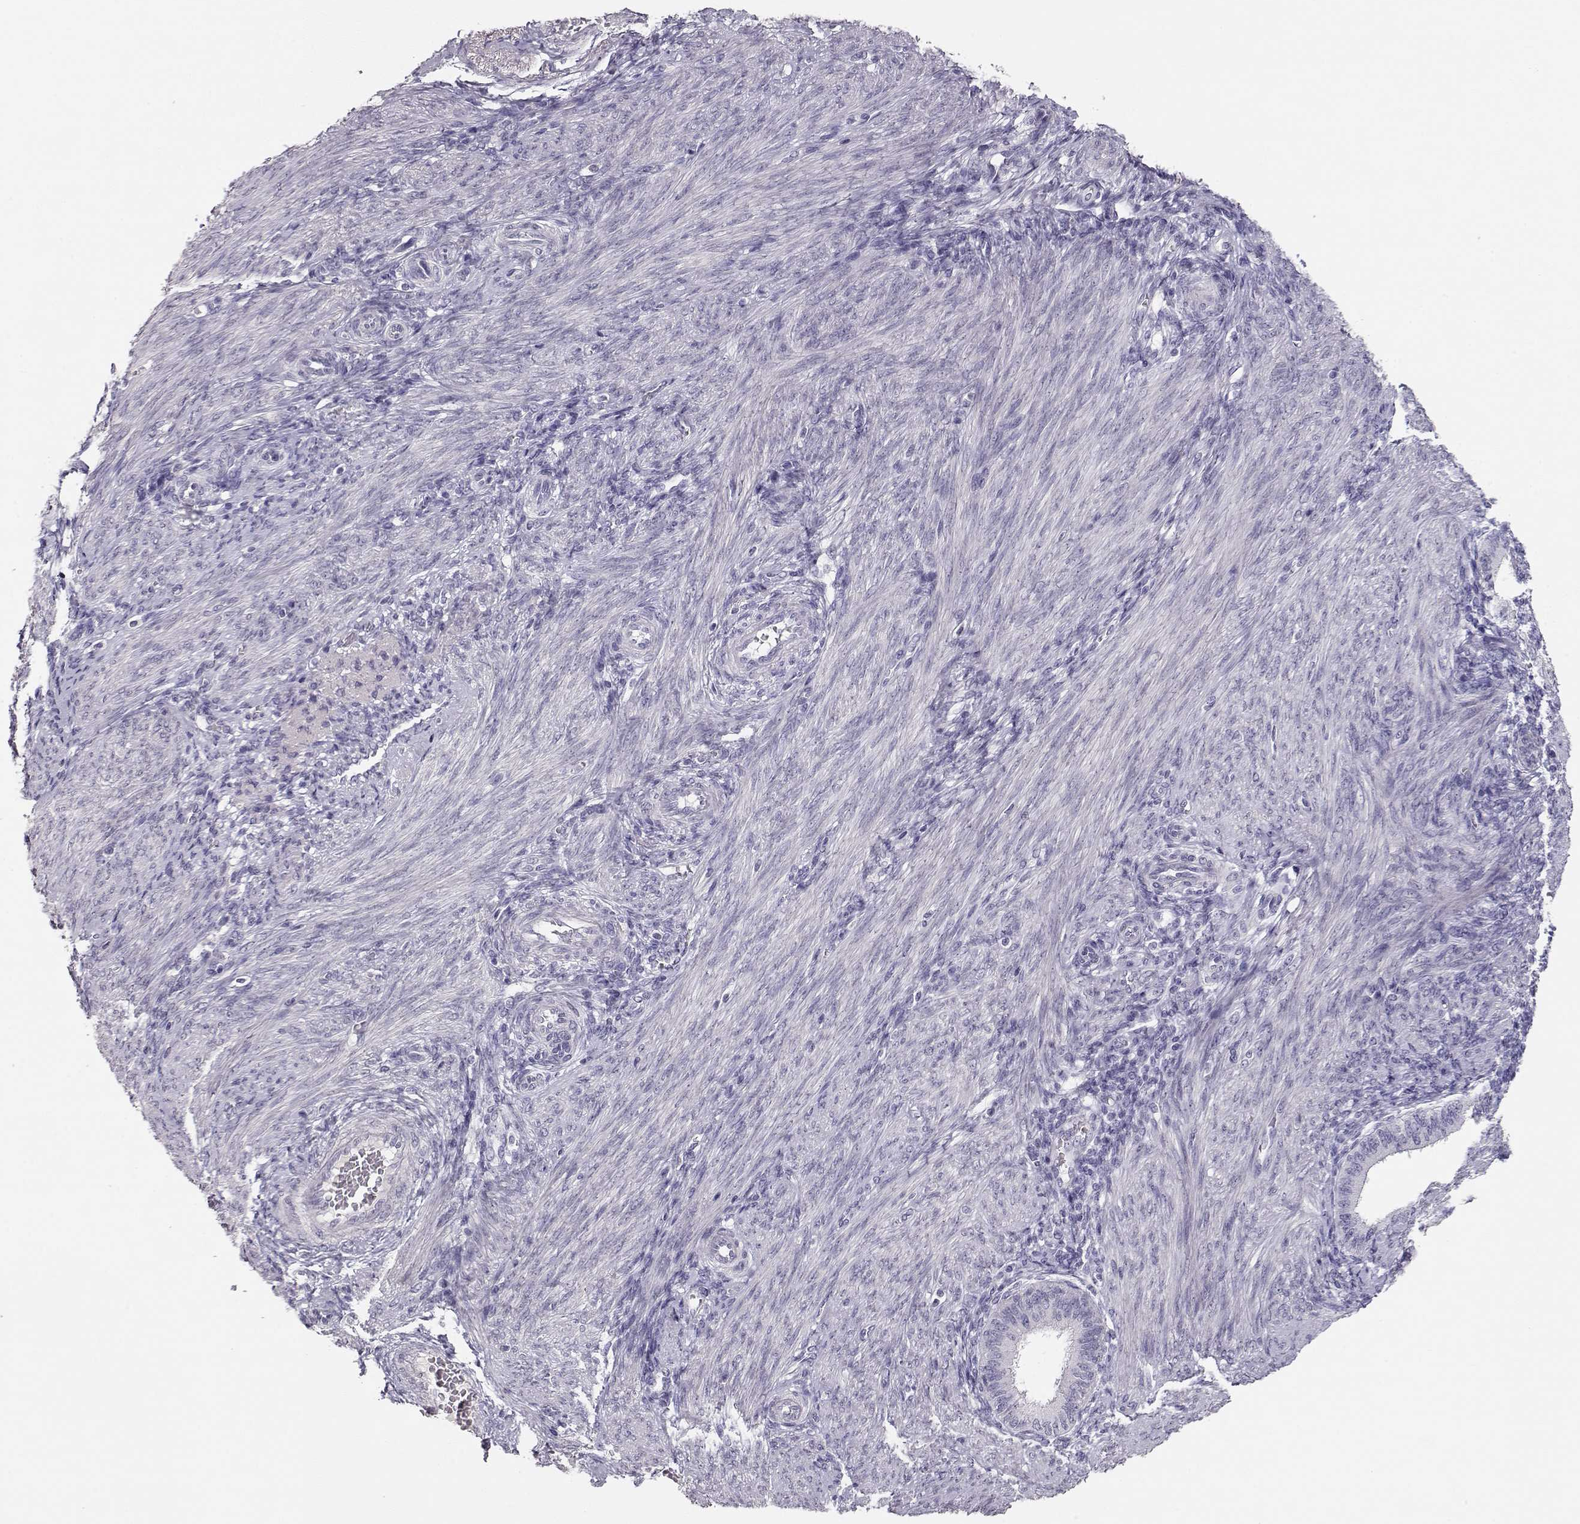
{"staining": {"intensity": "negative", "quantity": "none", "location": "none"}, "tissue": "endometrium", "cell_type": "Cells in endometrial stroma", "image_type": "normal", "snomed": [{"axis": "morphology", "description": "Normal tissue, NOS"}, {"axis": "topography", "description": "Endometrium"}], "caption": "Cells in endometrial stroma are negative for protein expression in normal human endometrium. Brightfield microscopy of immunohistochemistry stained with DAB (3,3'-diaminobenzidine) (brown) and hematoxylin (blue), captured at high magnification.", "gene": "MAGEC1", "patient": {"sex": "female", "age": 39}}